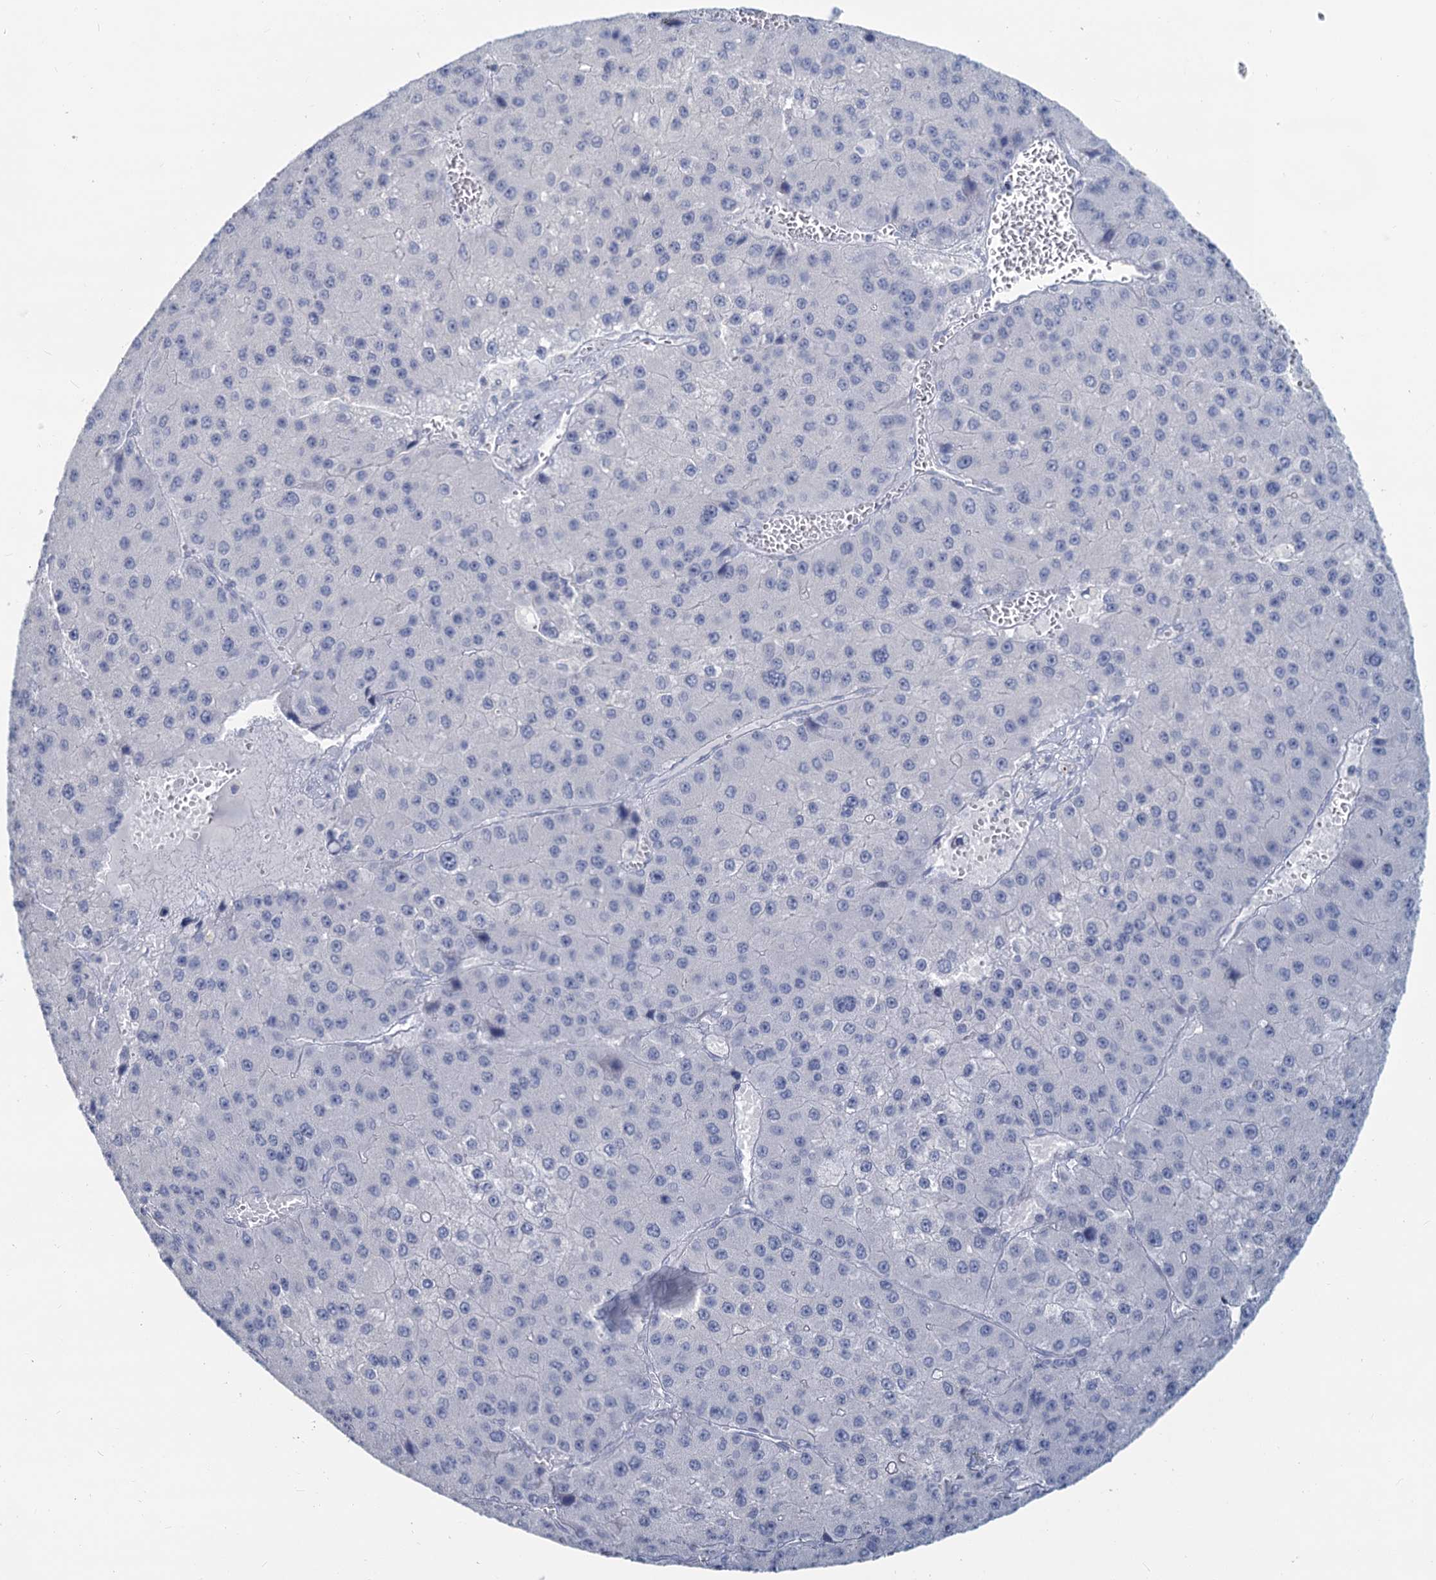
{"staining": {"intensity": "negative", "quantity": "none", "location": "none"}, "tissue": "liver cancer", "cell_type": "Tumor cells", "image_type": "cancer", "snomed": [{"axis": "morphology", "description": "Carcinoma, Hepatocellular, NOS"}, {"axis": "topography", "description": "Liver"}], "caption": "Immunohistochemistry image of neoplastic tissue: liver hepatocellular carcinoma stained with DAB (3,3'-diaminobenzidine) displays no significant protein staining in tumor cells. (DAB (3,3'-diaminobenzidine) immunohistochemistry visualized using brightfield microscopy, high magnification).", "gene": "CHGA", "patient": {"sex": "female", "age": 73}}